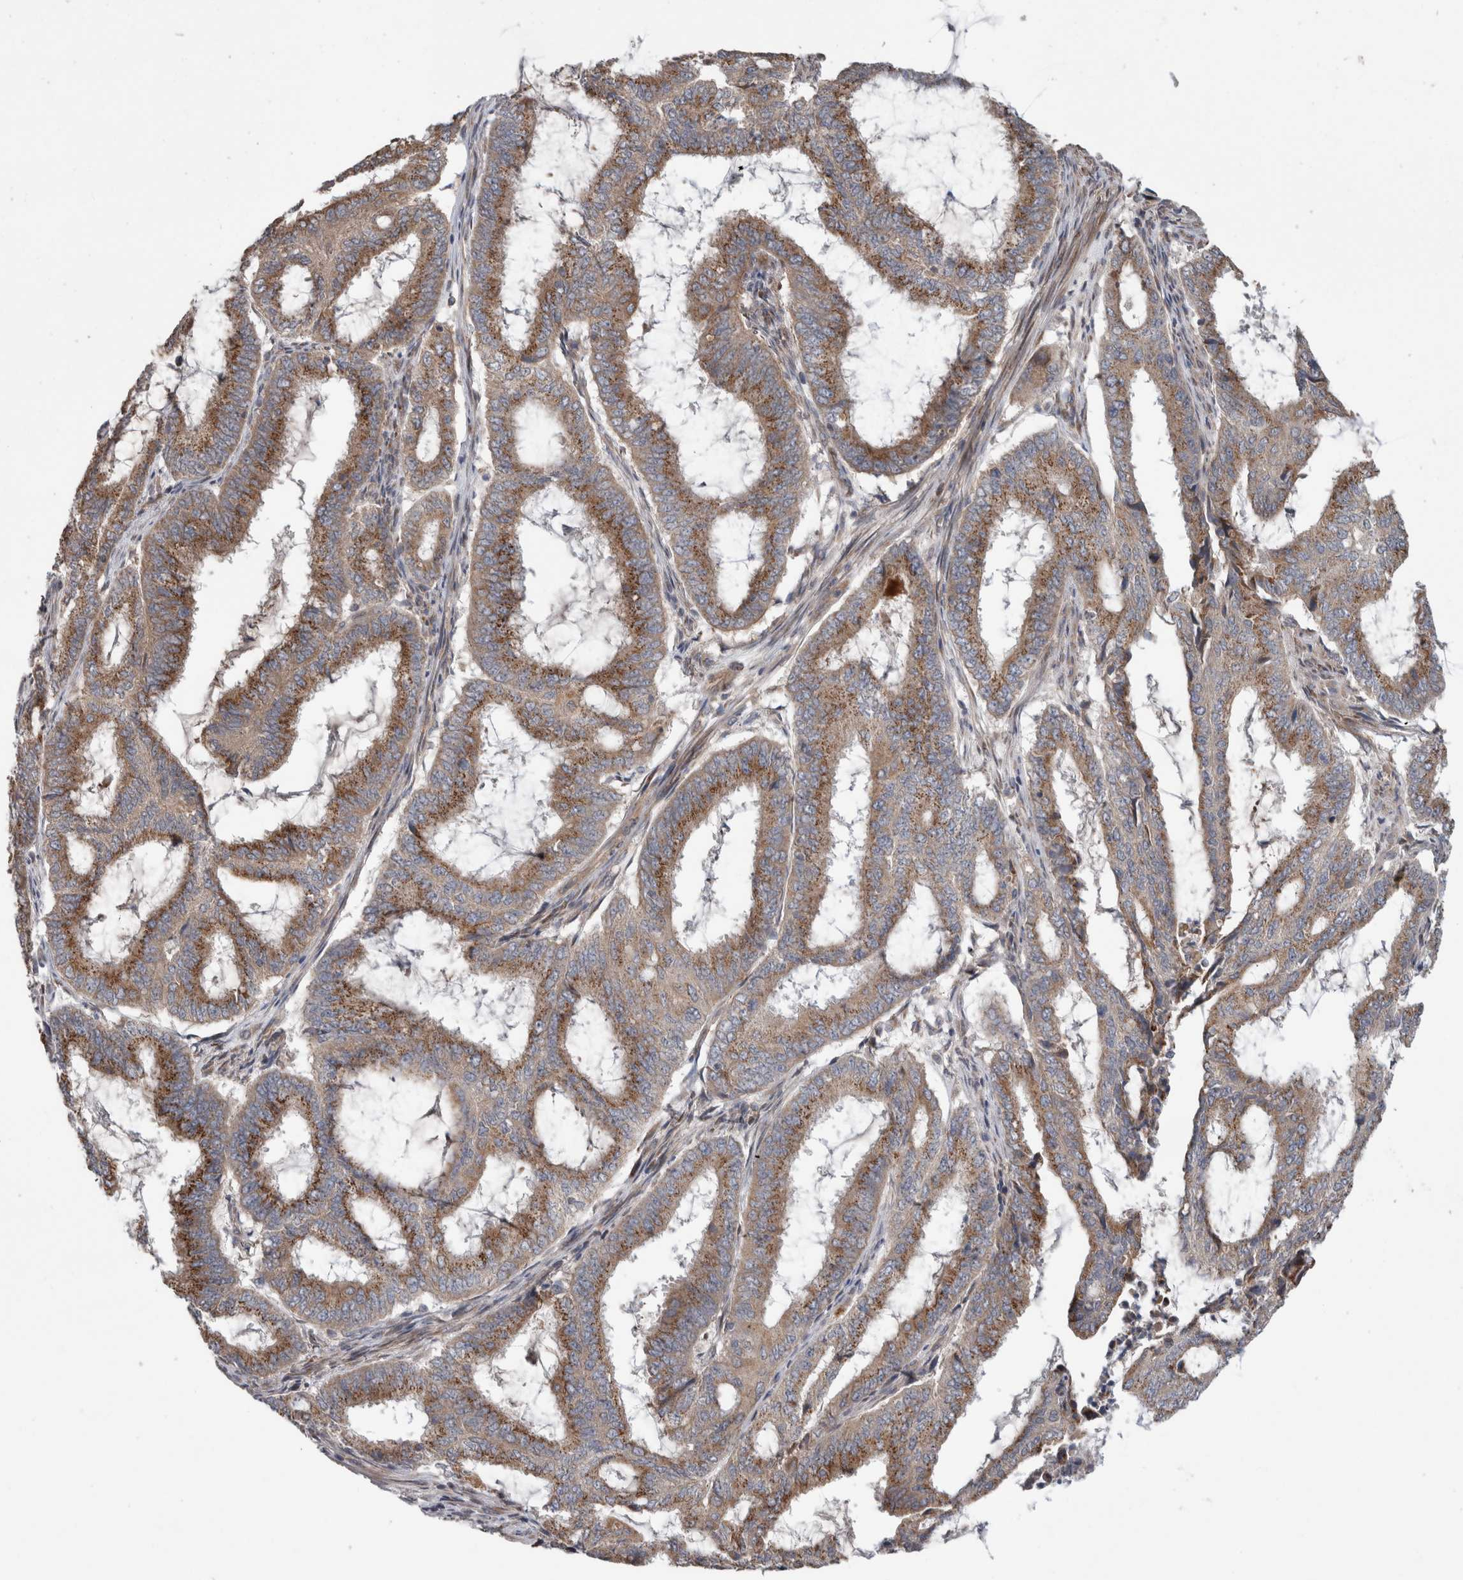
{"staining": {"intensity": "moderate", "quantity": ">75%", "location": "cytoplasmic/membranous"}, "tissue": "endometrial cancer", "cell_type": "Tumor cells", "image_type": "cancer", "snomed": [{"axis": "morphology", "description": "Adenocarcinoma, NOS"}, {"axis": "topography", "description": "Endometrium"}], "caption": "Human endometrial adenocarcinoma stained with a protein marker displays moderate staining in tumor cells.", "gene": "TRIM5", "patient": {"sex": "female", "age": 51}}